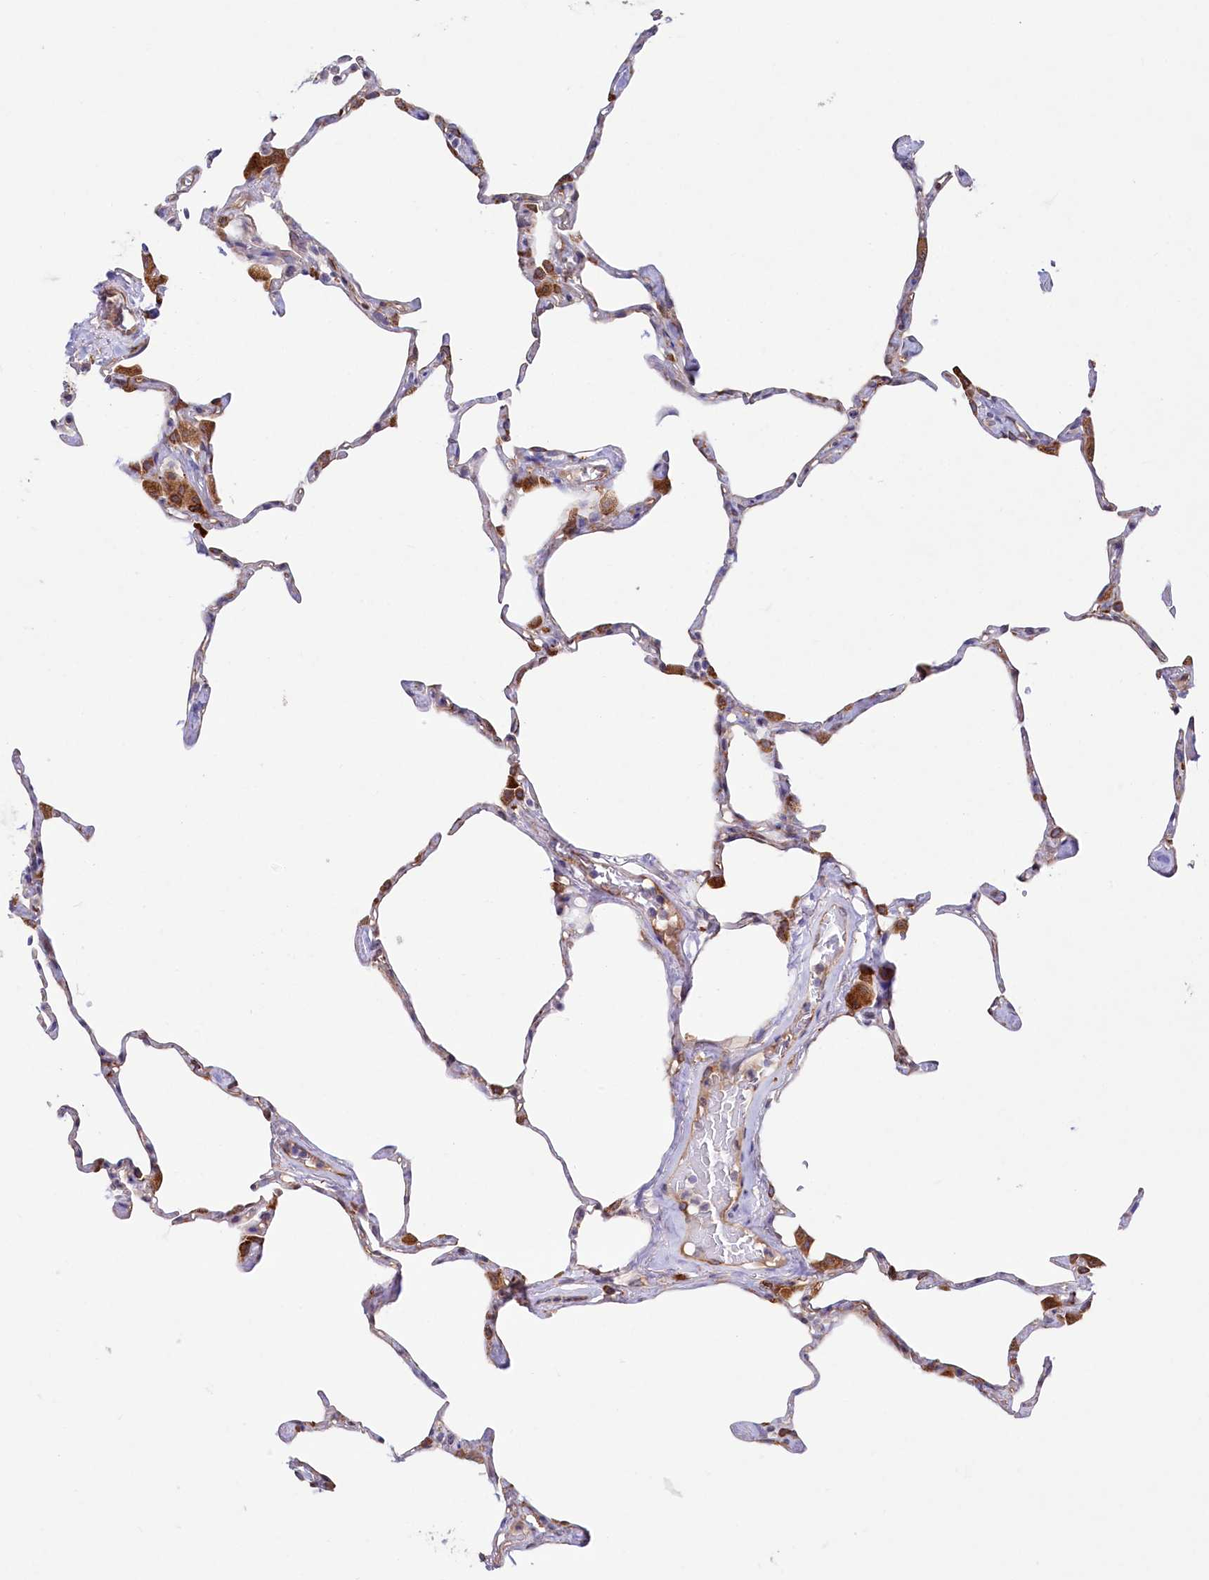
{"staining": {"intensity": "moderate", "quantity": "<25%", "location": "cytoplasmic/membranous"}, "tissue": "lung", "cell_type": "Alveolar cells", "image_type": "normal", "snomed": [{"axis": "morphology", "description": "Normal tissue, NOS"}, {"axis": "topography", "description": "Lung"}], "caption": "Immunohistochemical staining of normal lung demonstrates <25% levels of moderate cytoplasmic/membranous protein expression in approximately <25% of alveolar cells.", "gene": "CHID1", "patient": {"sex": "male", "age": 65}}